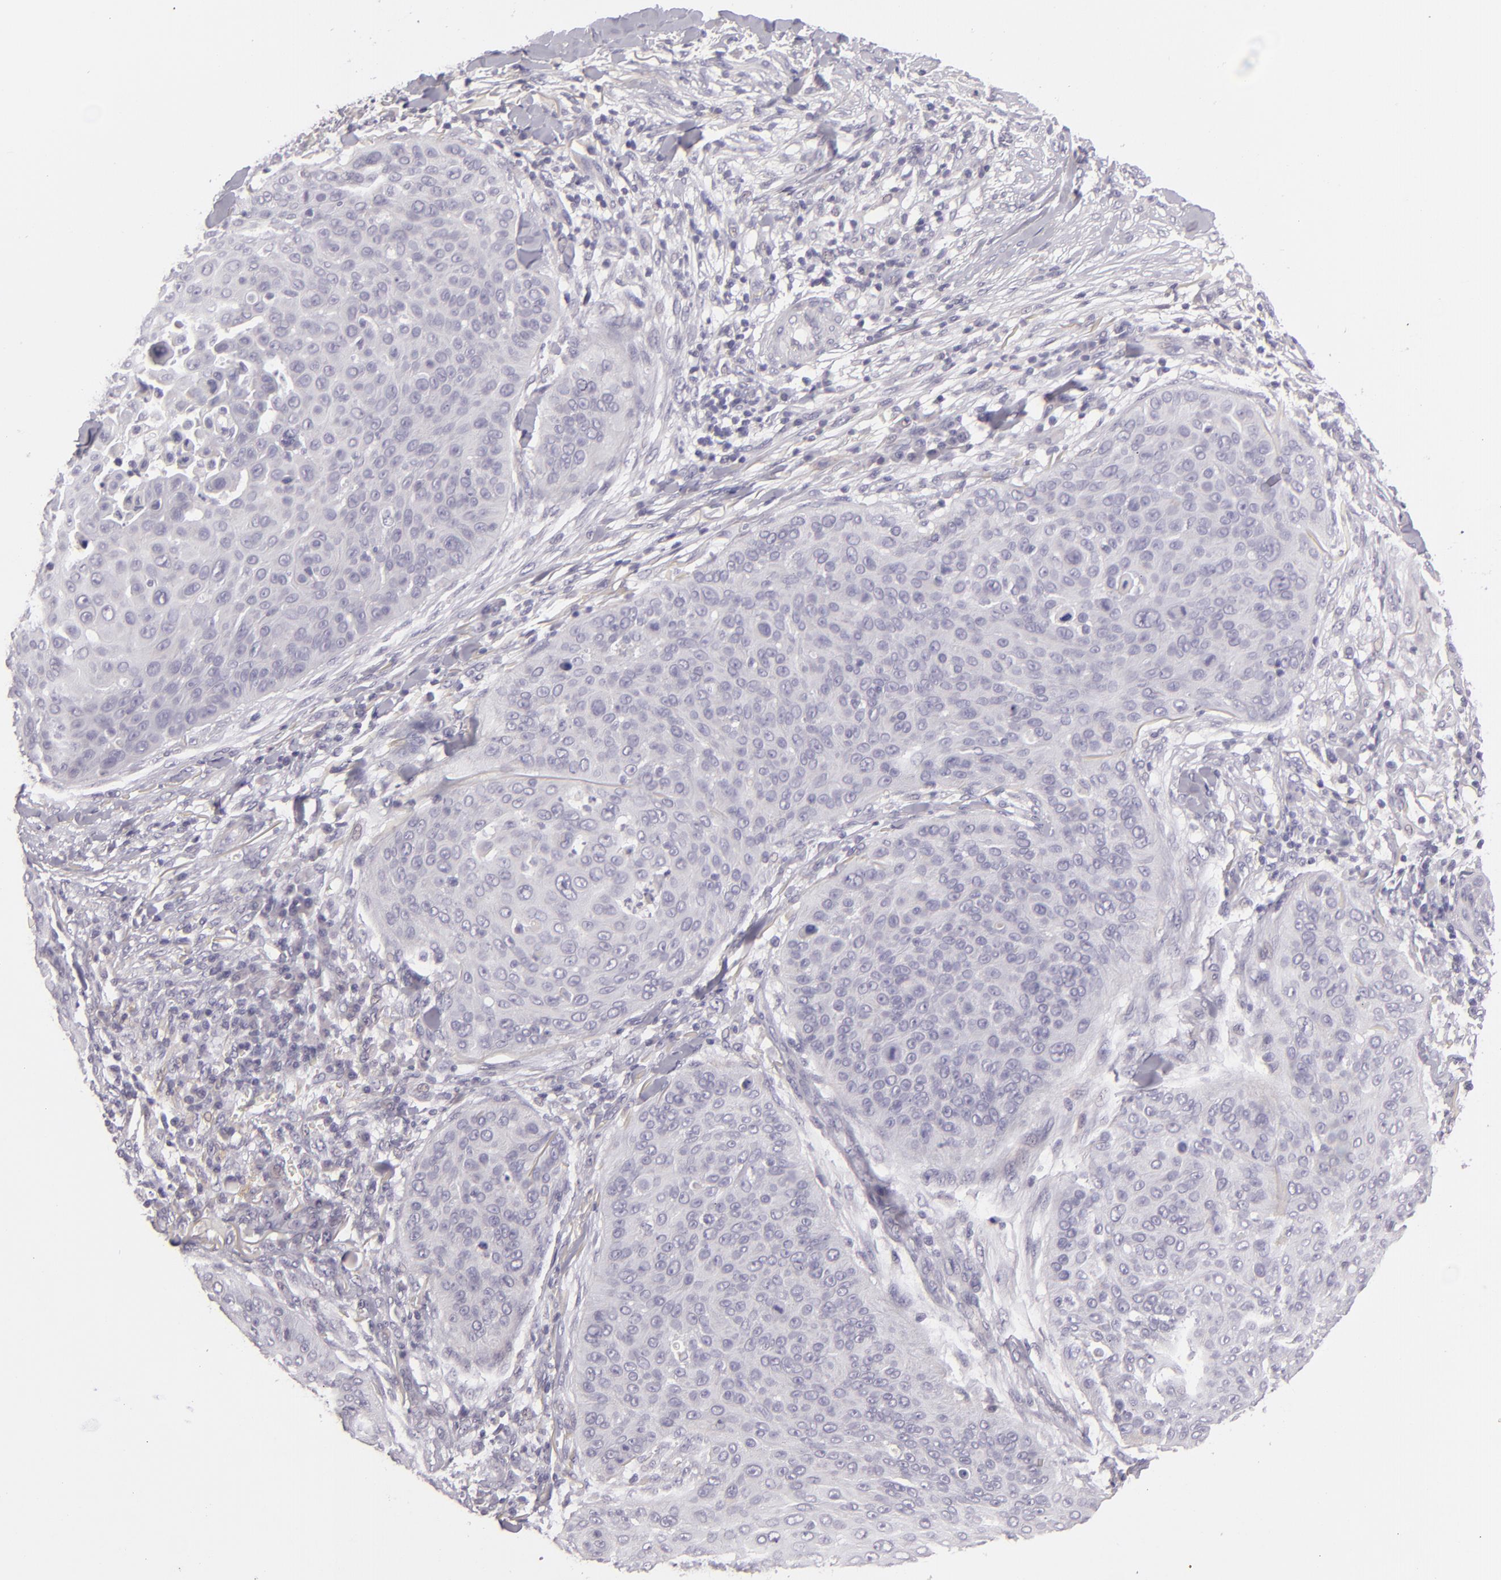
{"staining": {"intensity": "negative", "quantity": "none", "location": "none"}, "tissue": "skin cancer", "cell_type": "Tumor cells", "image_type": "cancer", "snomed": [{"axis": "morphology", "description": "Squamous cell carcinoma, NOS"}, {"axis": "topography", "description": "Skin"}], "caption": "Micrograph shows no significant protein expression in tumor cells of skin cancer (squamous cell carcinoma). (DAB immunohistochemistry (IHC) visualized using brightfield microscopy, high magnification).", "gene": "EGFL6", "patient": {"sex": "male", "age": 82}}